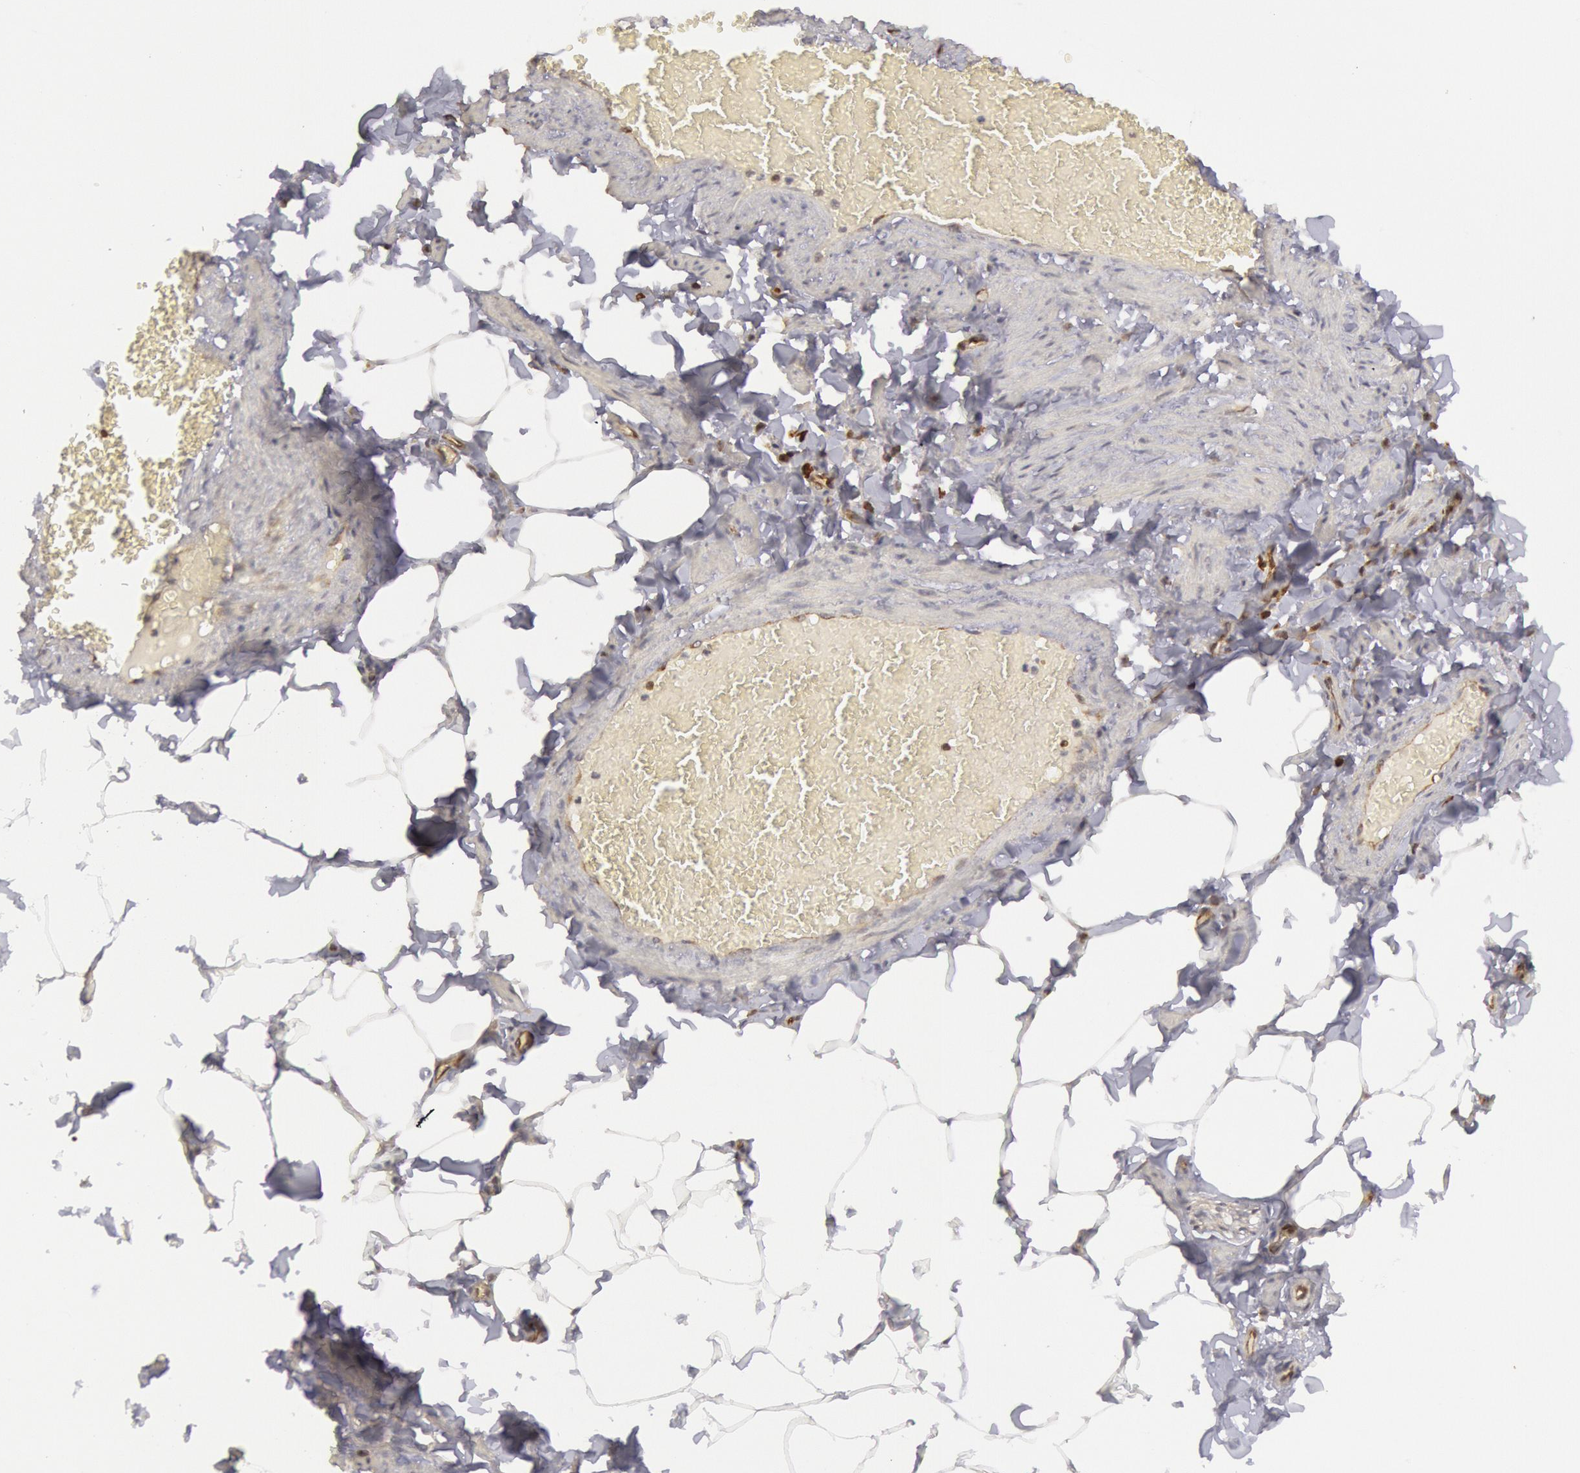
{"staining": {"intensity": "moderate", "quantity": "25%-75%", "location": "cytoplasmic/membranous"}, "tissue": "adipose tissue", "cell_type": "Adipocytes", "image_type": "normal", "snomed": [{"axis": "morphology", "description": "Normal tissue, NOS"}, {"axis": "topography", "description": "Vascular tissue"}], "caption": "A histopathology image of adipose tissue stained for a protein displays moderate cytoplasmic/membranous brown staining in adipocytes. The staining is performed using DAB brown chromogen to label protein expression. The nuclei are counter-stained blue using hematoxylin.", "gene": "ENSG00000250264", "patient": {"sex": "male", "age": 41}}